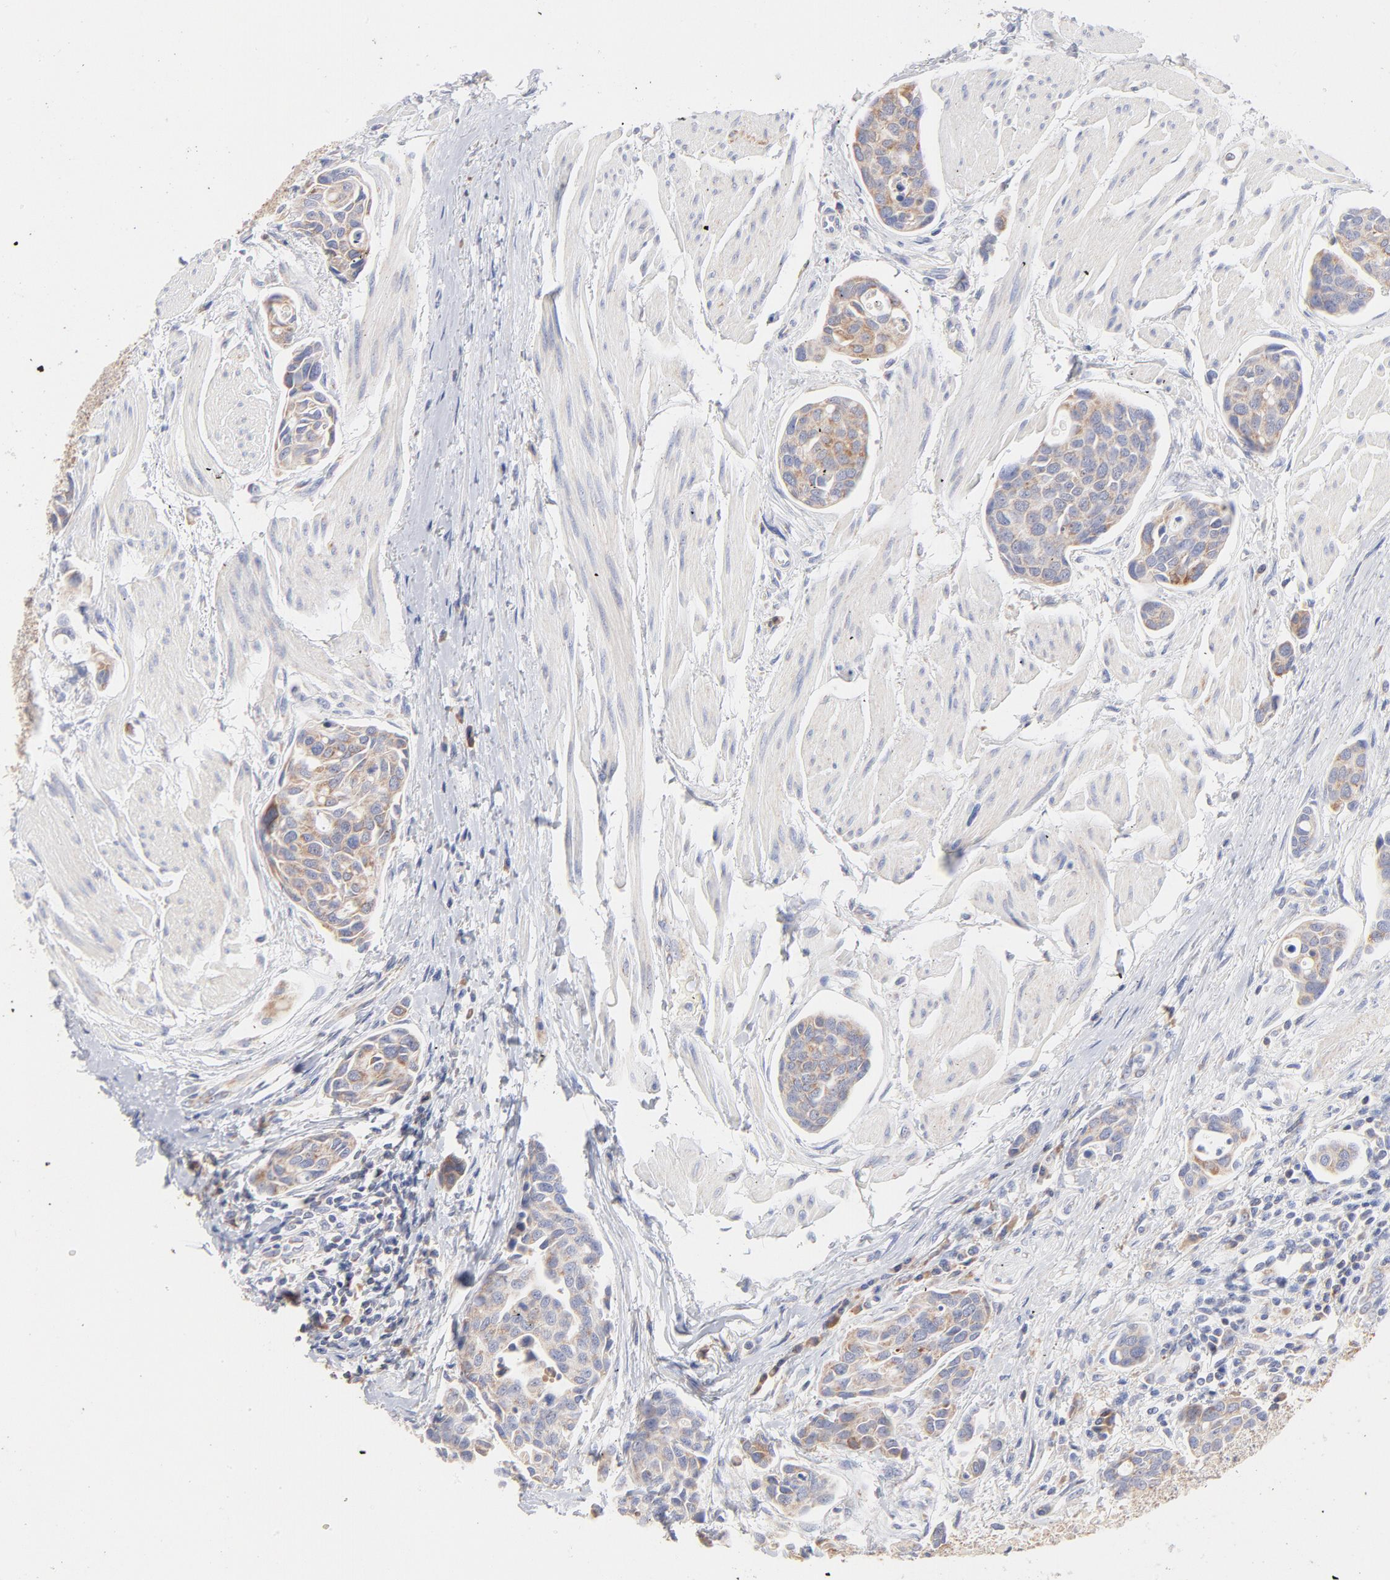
{"staining": {"intensity": "weak", "quantity": "<25%", "location": "cytoplasmic/membranous"}, "tissue": "urothelial cancer", "cell_type": "Tumor cells", "image_type": "cancer", "snomed": [{"axis": "morphology", "description": "Urothelial carcinoma, High grade"}, {"axis": "topography", "description": "Urinary bladder"}], "caption": "Immunohistochemical staining of human high-grade urothelial carcinoma demonstrates no significant positivity in tumor cells. (IHC, brightfield microscopy, high magnification).", "gene": "TIMM8A", "patient": {"sex": "male", "age": 78}}